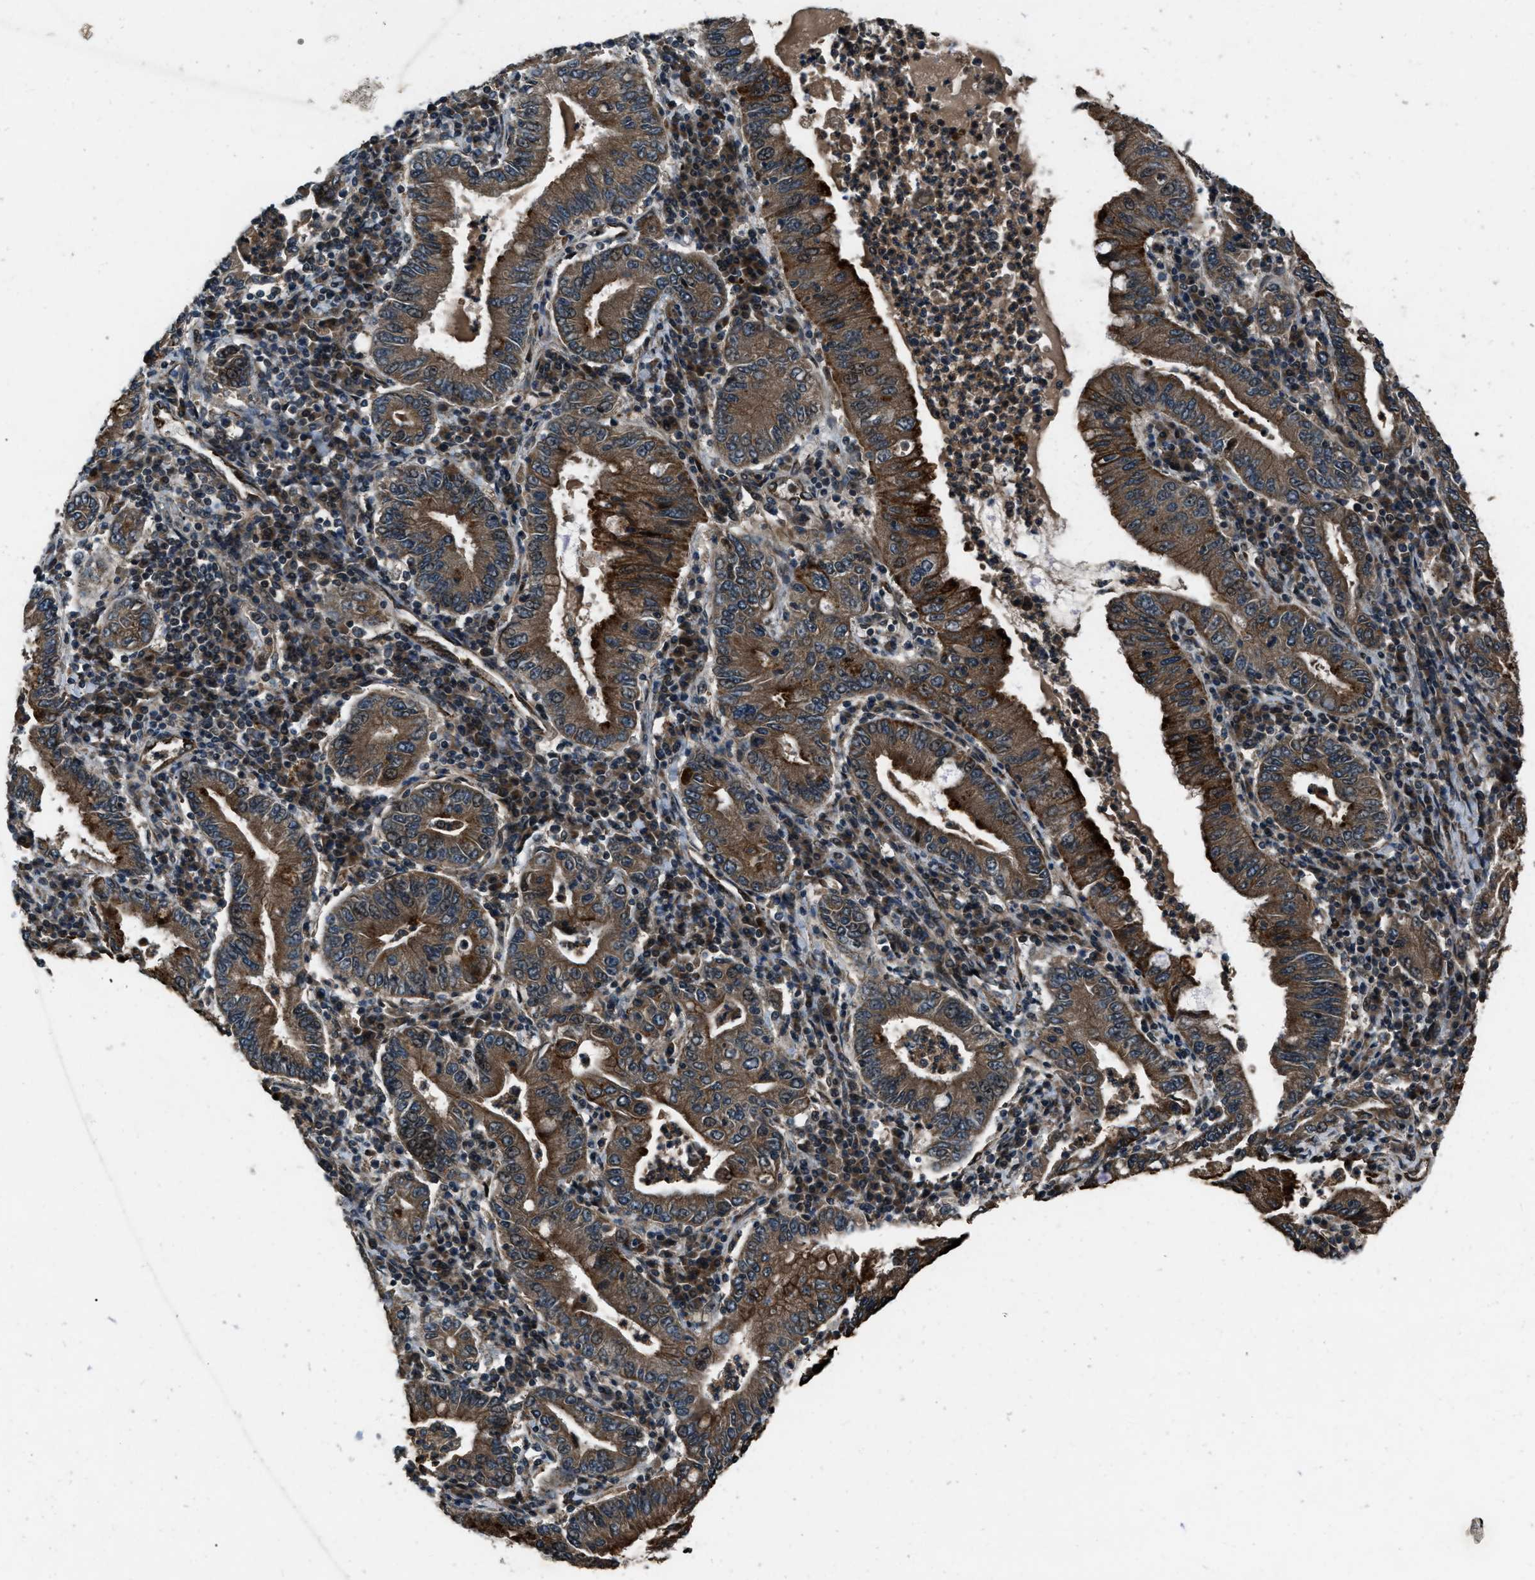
{"staining": {"intensity": "moderate", "quantity": ">75%", "location": "cytoplasmic/membranous"}, "tissue": "stomach cancer", "cell_type": "Tumor cells", "image_type": "cancer", "snomed": [{"axis": "morphology", "description": "Normal tissue, NOS"}, {"axis": "morphology", "description": "Adenocarcinoma, NOS"}, {"axis": "topography", "description": "Esophagus"}, {"axis": "topography", "description": "Stomach, upper"}, {"axis": "topography", "description": "Peripheral nerve tissue"}], "caption": "This is a micrograph of IHC staining of stomach cancer, which shows moderate positivity in the cytoplasmic/membranous of tumor cells.", "gene": "IRAK4", "patient": {"sex": "male", "age": 62}}